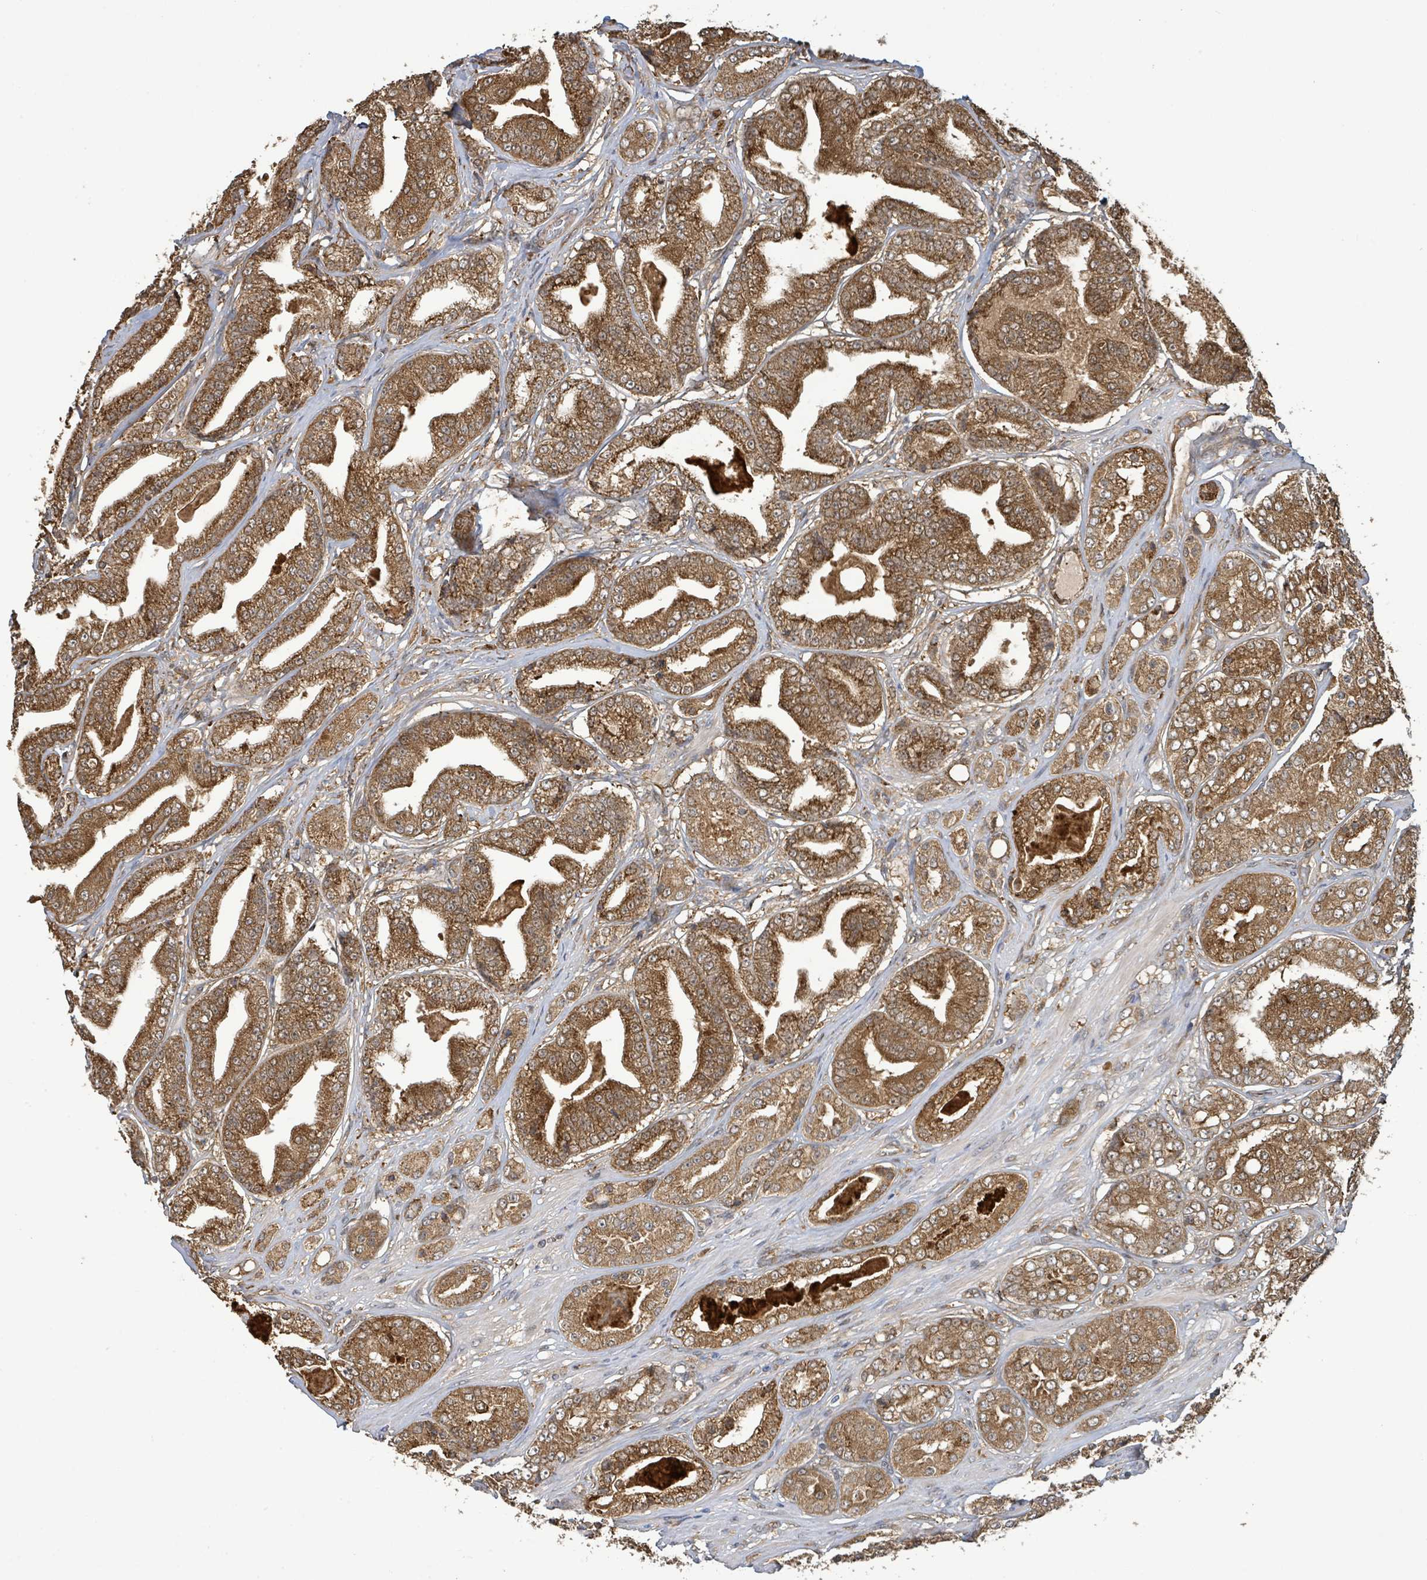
{"staining": {"intensity": "strong", "quantity": ">75%", "location": "cytoplasmic/membranous"}, "tissue": "prostate cancer", "cell_type": "Tumor cells", "image_type": "cancer", "snomed": [{"axis": "morphology", "description": "Adenocarcinoma, High grade"}, {"axis": "topography", "description": "Prostate"}], "caption": "Prostate high-grade adenocarcinoma was stained to show a protein in brown. There is high levels of strong cytoplasmic/membranous staining in about >75% of tumor cells.", "gene": "ARPIN", "patient": {"sex": "male", "age": 63}}